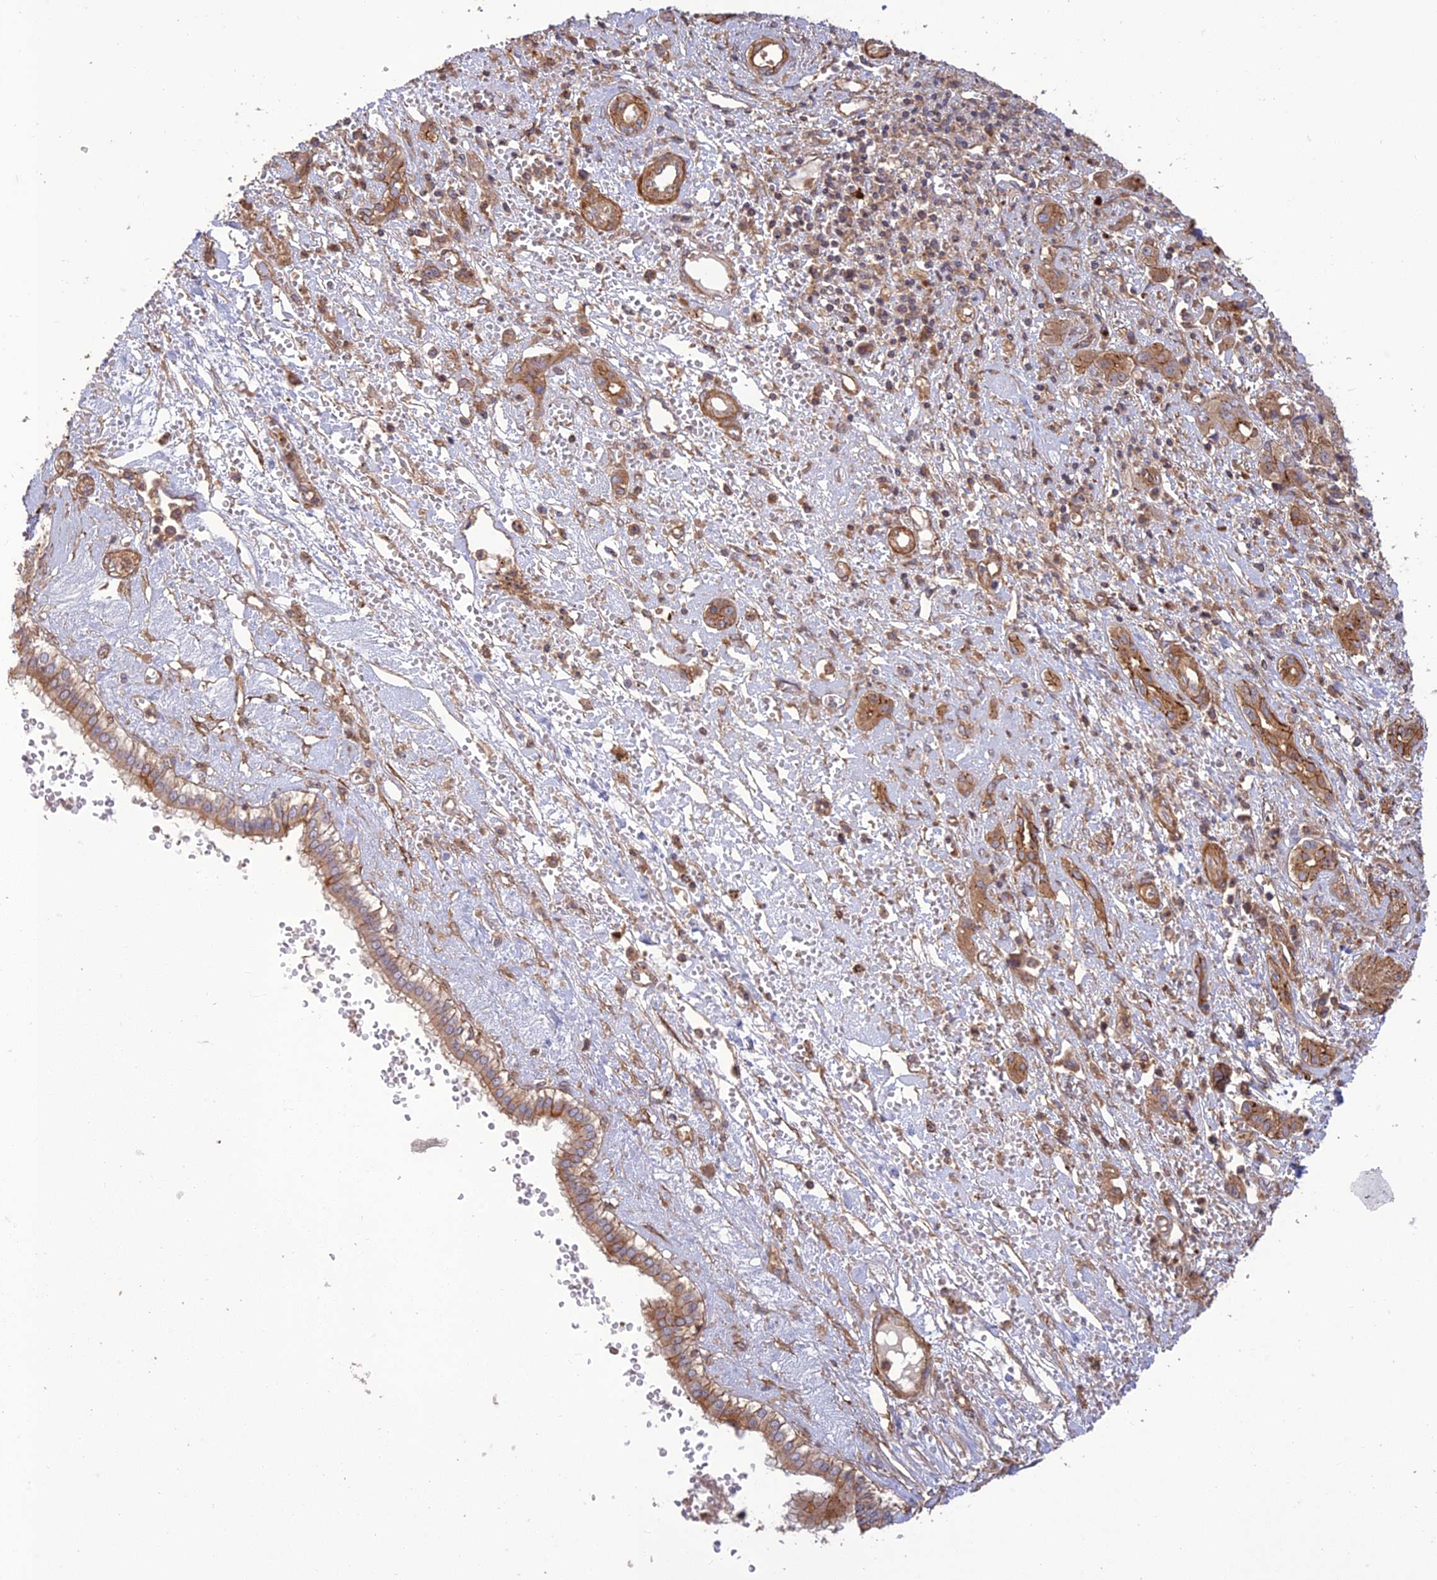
{"staining": {"intensity": "moderate", "quantity": ">75%", "location": "cytoplasmic/membranous"}, "tissue": "liver cancer", "cell_type": "Tumor cells", "image_type": "cancer", "snomed": [{"axis": "morphology", "description": "Cholangiocarcinoma"}, {"axis": "topography", "description": "Liver"}], "caption": "Moderate cytoplasmic/membranous expression for a protein is identified in approximately >75% of tumor cells of liver cholangiocarcinoma using immunohistochemistry.", "gene": "TMEM131L", "patient": {"sex": "male", "age": 67}}